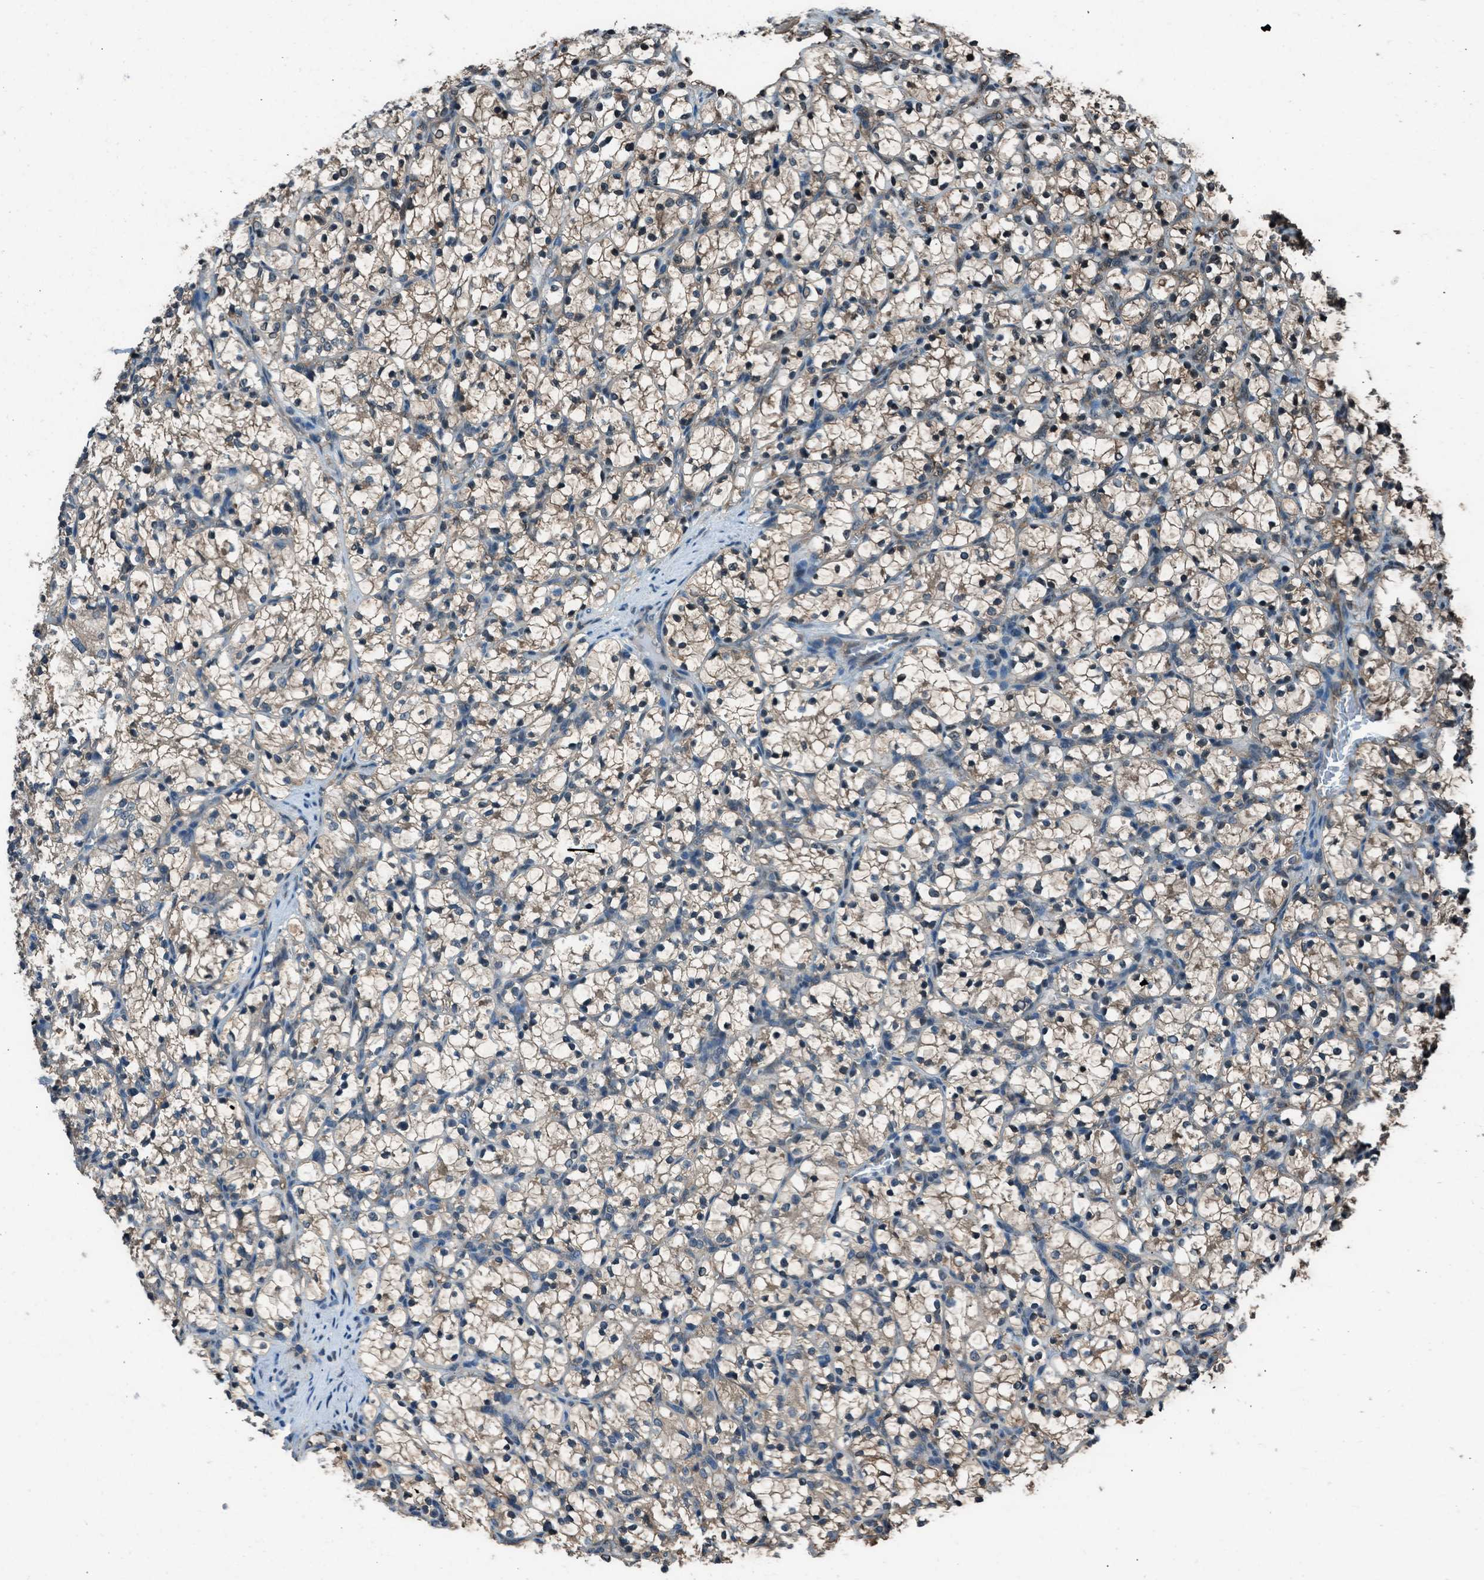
{"staining": {"intensity": "weak", "quantity": "25%-75%", "location": "cytoplasmic/membranous,nuclear"}, "tissue": "renal cancer", "cell_type": "Tumor cells", "image_type": "cancer", "snomed": [{"axis": "morphology", "description": "Adenocarcinoma, NOS"}, {"axis": "topography", "description": "Kidney"}], "caption": "IHC histopathology image of human adenocarcinoma (renal) stained for a protein (brown), which demonstrates low levels of weak cytoplasmic/membranous and nuclear positivity in approximately 25%-75% of tumor cells.", "gene": "YWHAG", "patient": {"sex": "female", "age": 69}}